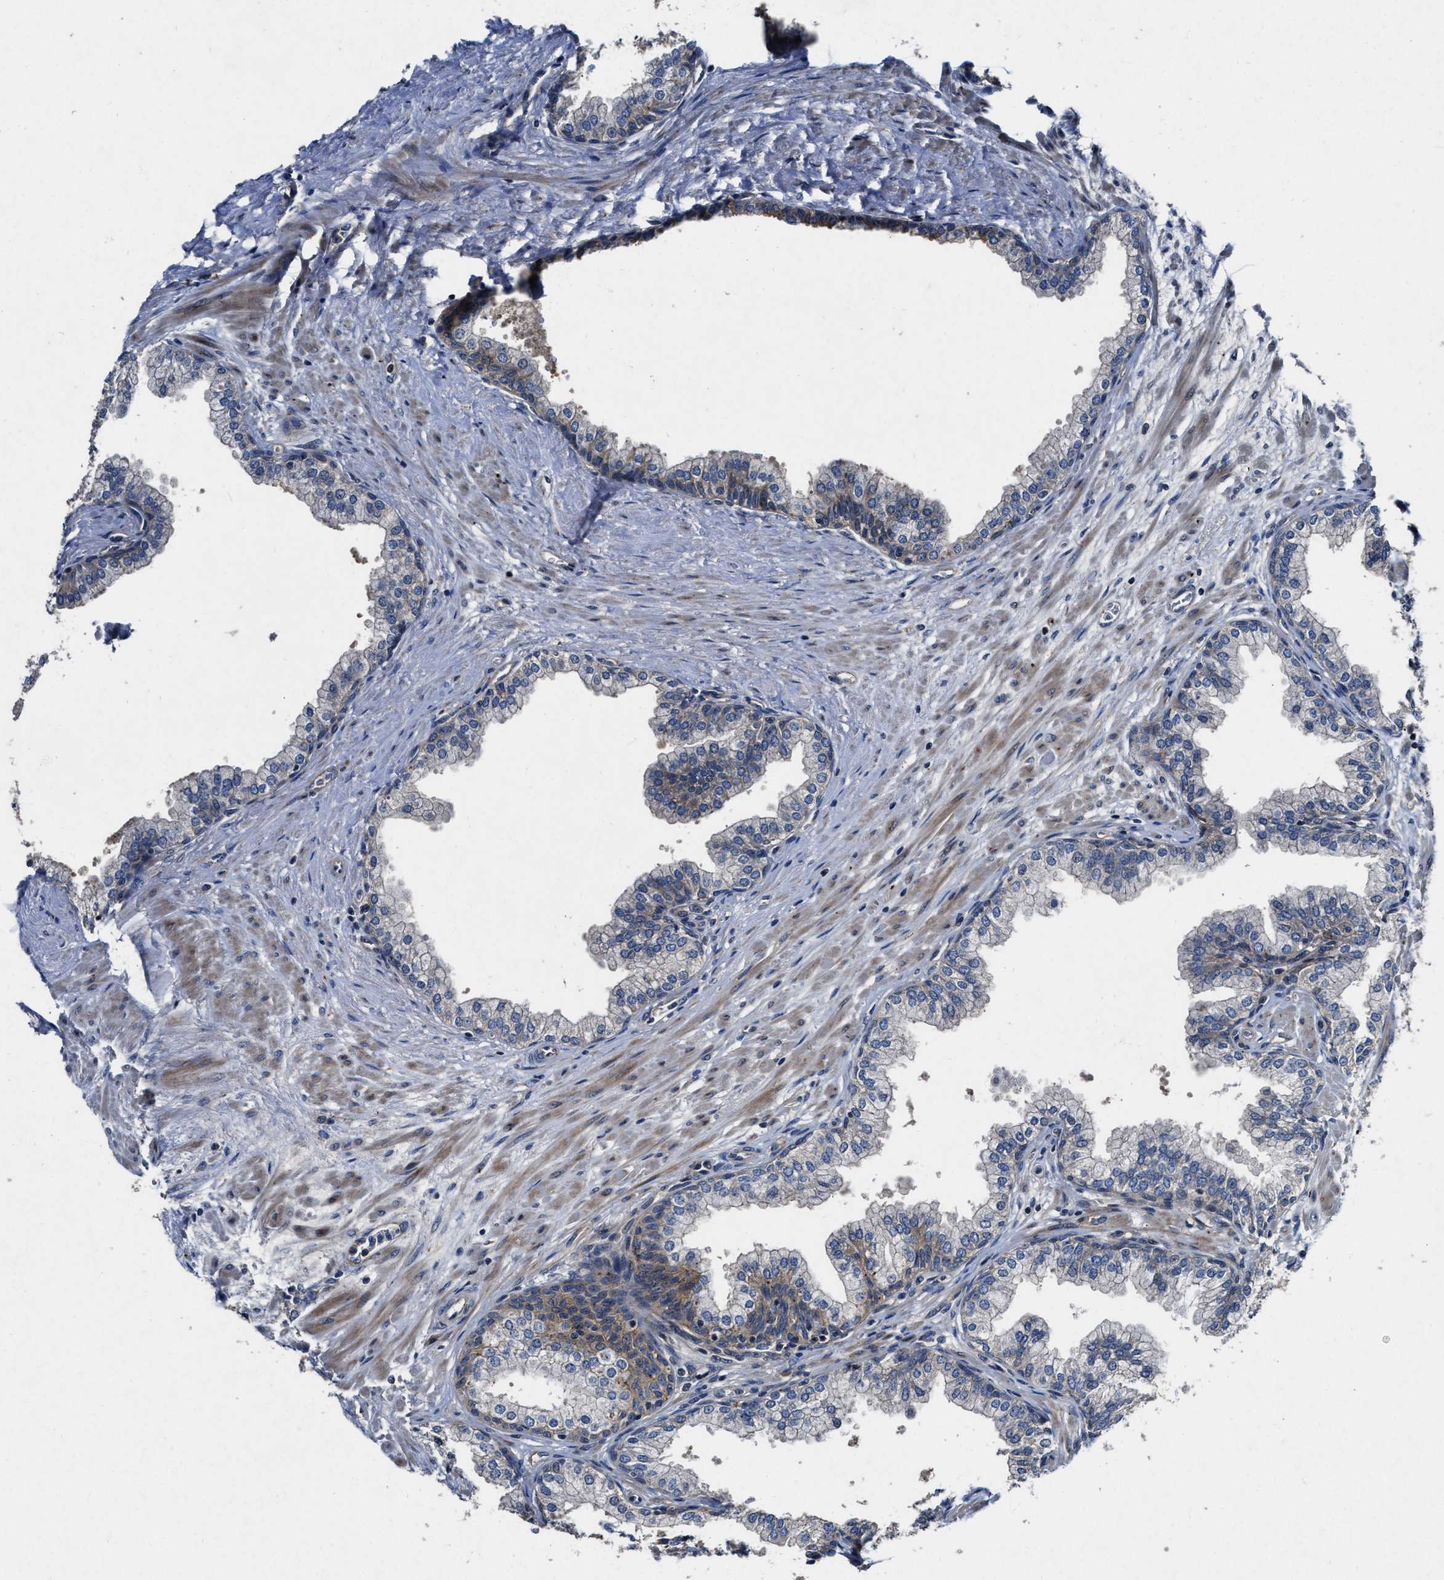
{"staining": {"intensity": "weak", "quantity": "25%-75%", "location": "cytoplasmic/membranous"}, "tissue": "prostate", "cell_type": "Glandular cells", "image_type": "normal", "snomed": [{"axis": "morphology", "description": "Normal tissue, NOS"}, {"axis": "morphology", "description": "Urothelial carcinoma, Low grade"}, {"axis": "topography", "description": "Urinary bladder"}, {"axis": "topography", "description": "Prostate"}], "caption": "DAB immunohistochemical staining of benign prostate shows weak cytoplasmic/membranous protein positivity in approximately 25%-75% of glandular cells.", "gene": "PTAR1", "patient": {"sex": "male", "age": 60}}